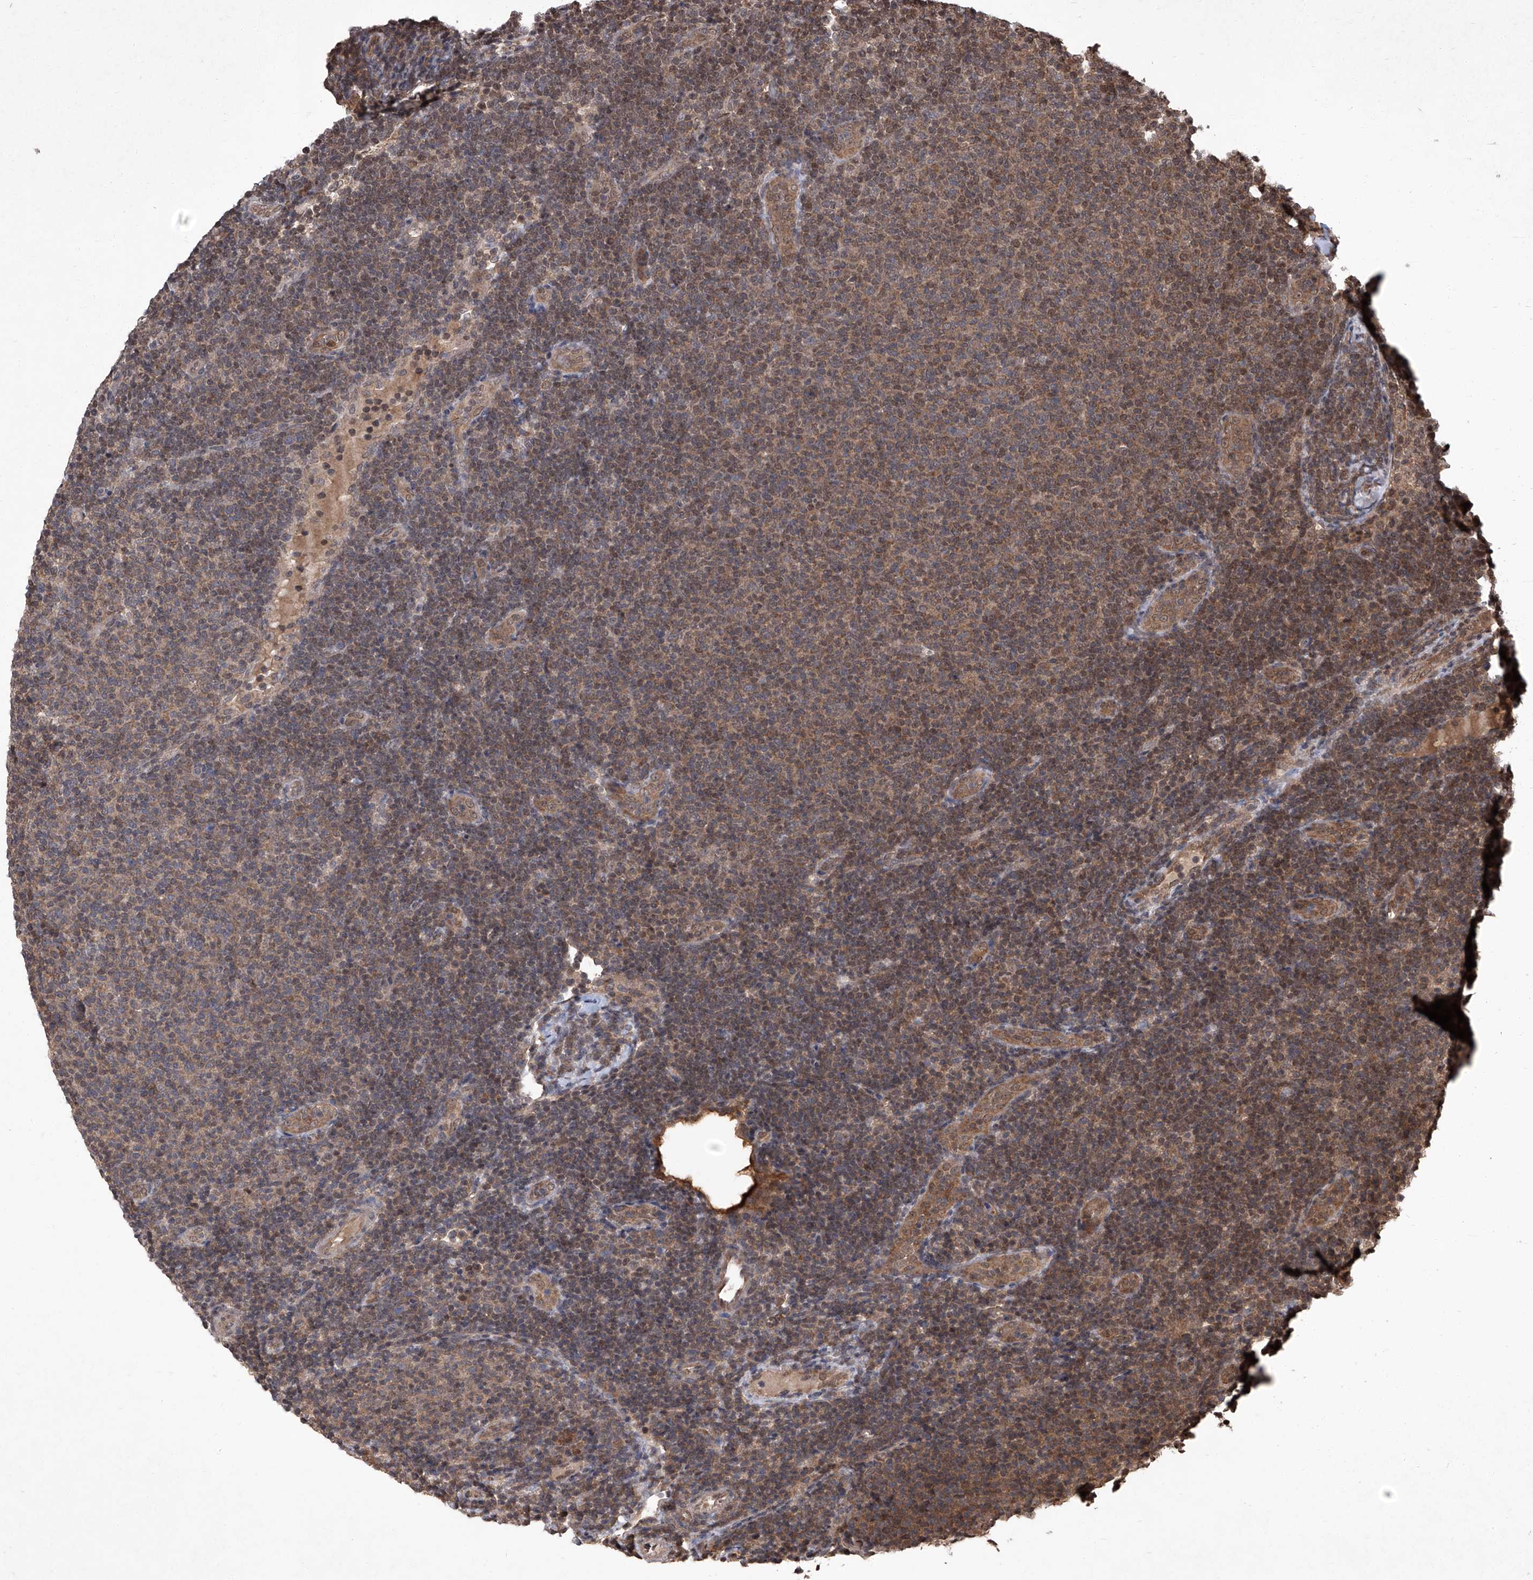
{"staining": {"intensity": "moderate", "quantity": "<25%", "location": "nuclear"}, "tissue": "lymphoma", "cell_type": "Tumor cells", "image_type": "cancer", "snomed": [{"axis": "morphology", "description": "Malignant lymphoma, non-Hodgkin's type, Low grade"}, {"axis": "topography", "description": "Lymph node"}], "caption": "A brown stain labels moderate nuclear positivity of a protein in low-grade malignant lymphoma, non-Hodgkin's type tumor cells. (DAB IHC with brightfield microscopy, high magnification).", "gene": "TSNAX", "patient": {"sex": "male", "age": 66}}